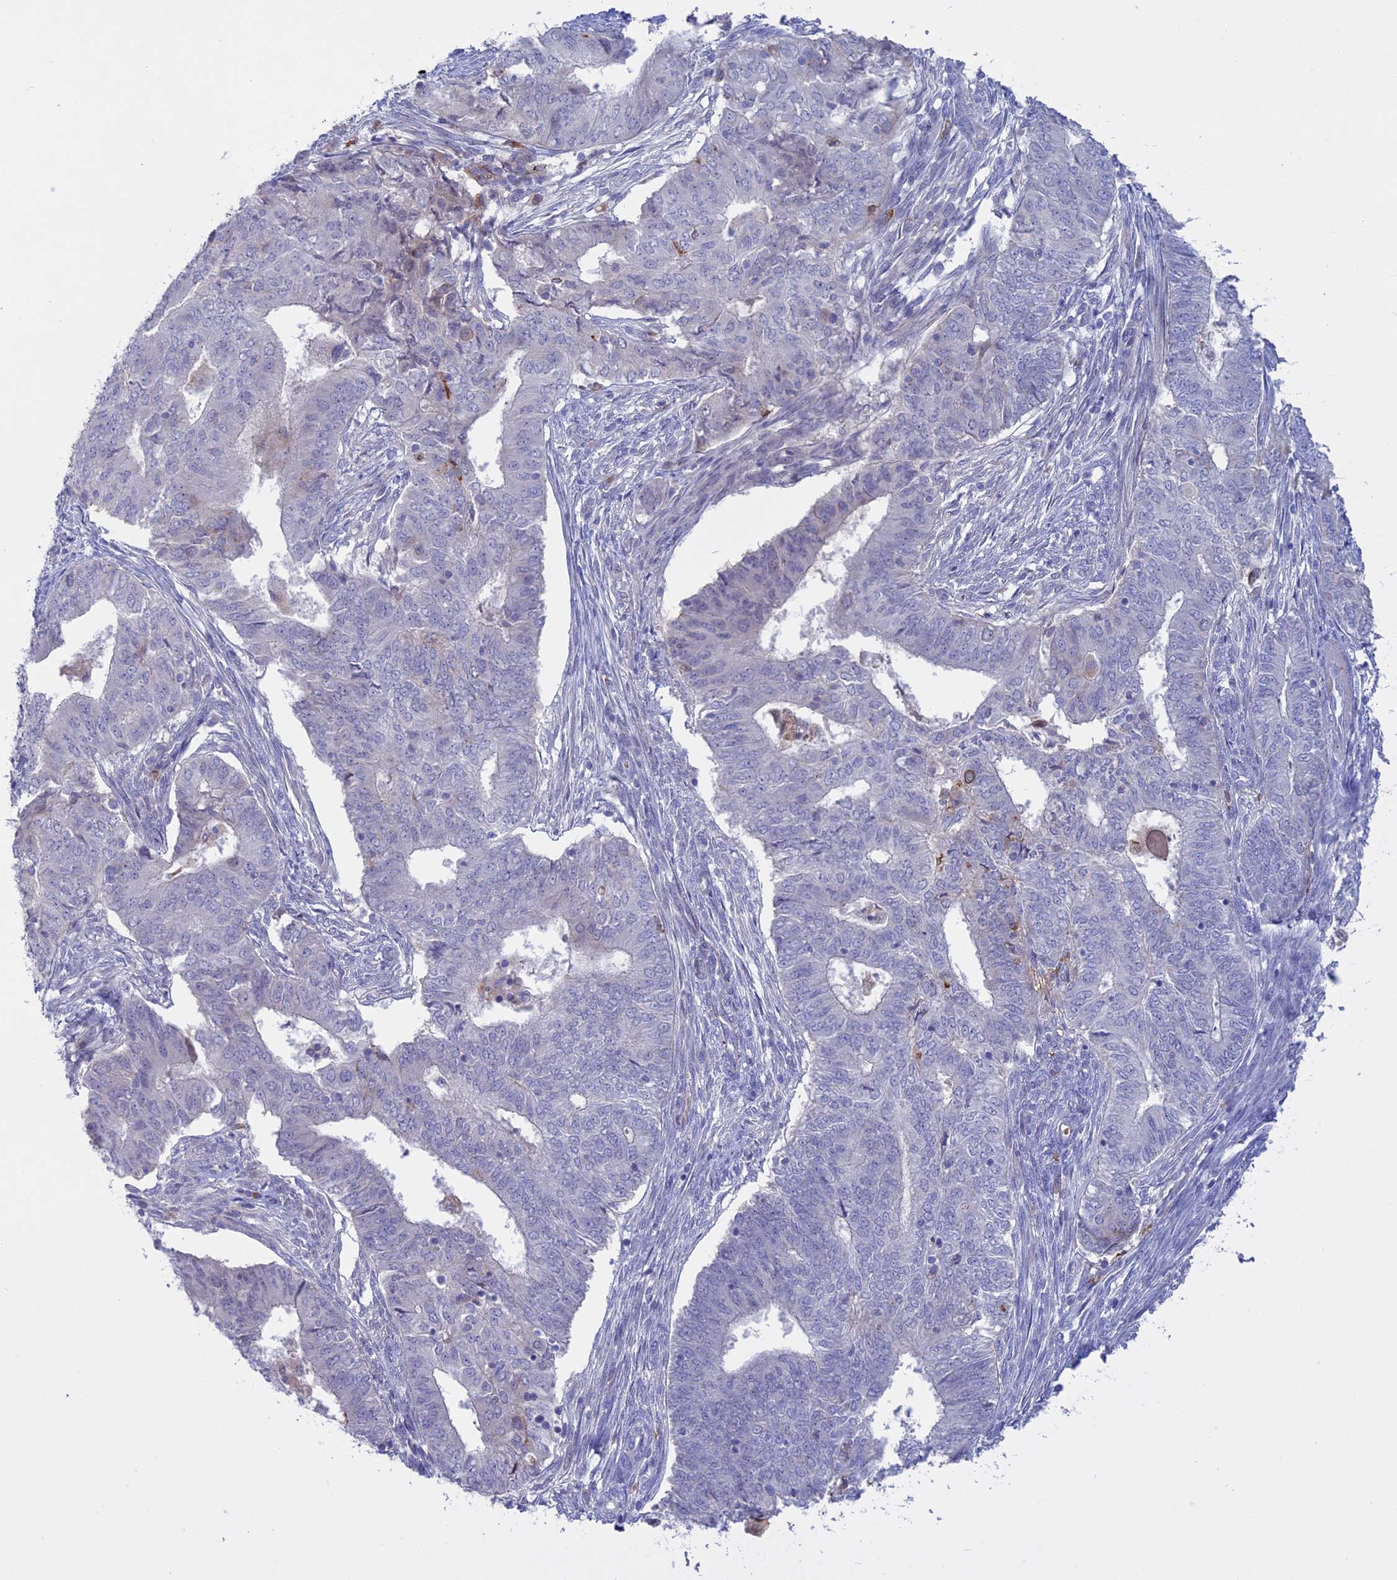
{"staining": {"intensity": "negative", "quantity": "none", "location": "none"}, "tissue": "endometrial cancer", "cell_type": "Tumor cells", "image_type": "cancer", "snomed": [{"axis": "morphology", "description": "Adenocarcinoma, NOS"}, {"axis": "topography", "description": "Endometrium"}], "caption": "The histopathology image shows no significant staining in tumor cells of endometrial cancer. (DAB IHC with hematoxylin counter stain).", "gene": "SLC2A6", "patient": {"sex": "female", "age": 62}}